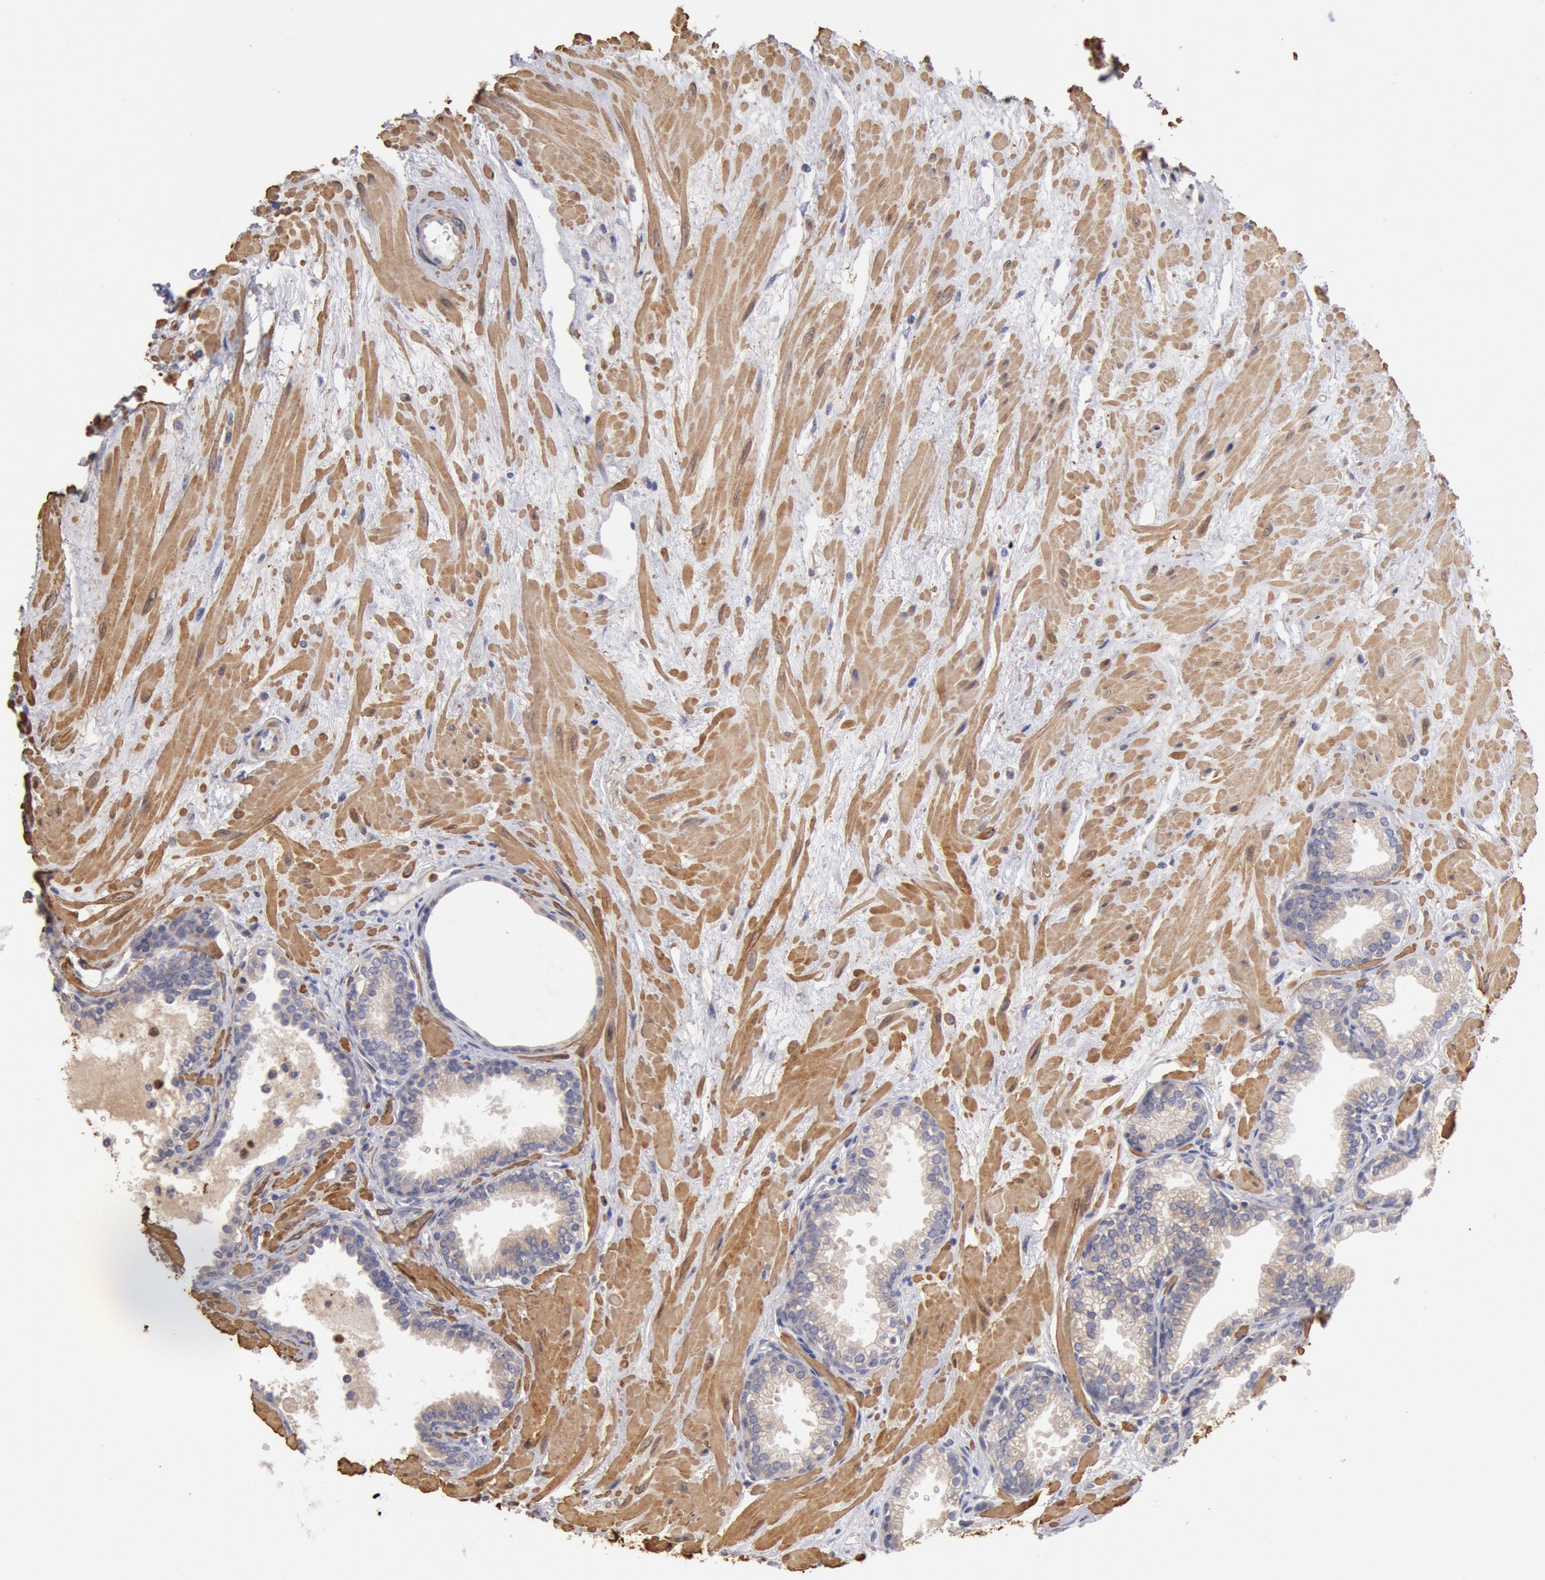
{"staining": {"intensity": "weak", "quantity": "25%-75%", "location": "cytoplasmic/membranous"}, "tissue": "prostate", "cell_type": "Glandular cells", "image_type": "normal", "snomed": [{"axis": "morphology", "description": "Normal tissue, NOS"}, {"axis": "topography", "description": "Prostate"}], "caption": "High-magnification brightfield microscopy of normal prostate stained with DAB (brown) and counterstained with hematoxylin (blue). glandular cells exhibit weak cytoplasmic/membranous staining is present in about25%-75% of cells. Using DAB (3,3'-diaminobenzidine) (brown) and hematoxylin (blue) stains, captured at high magnification using brightfield microscopy.", "gene": "TMED8", "patient": {"sex": "male", "age": 64}}